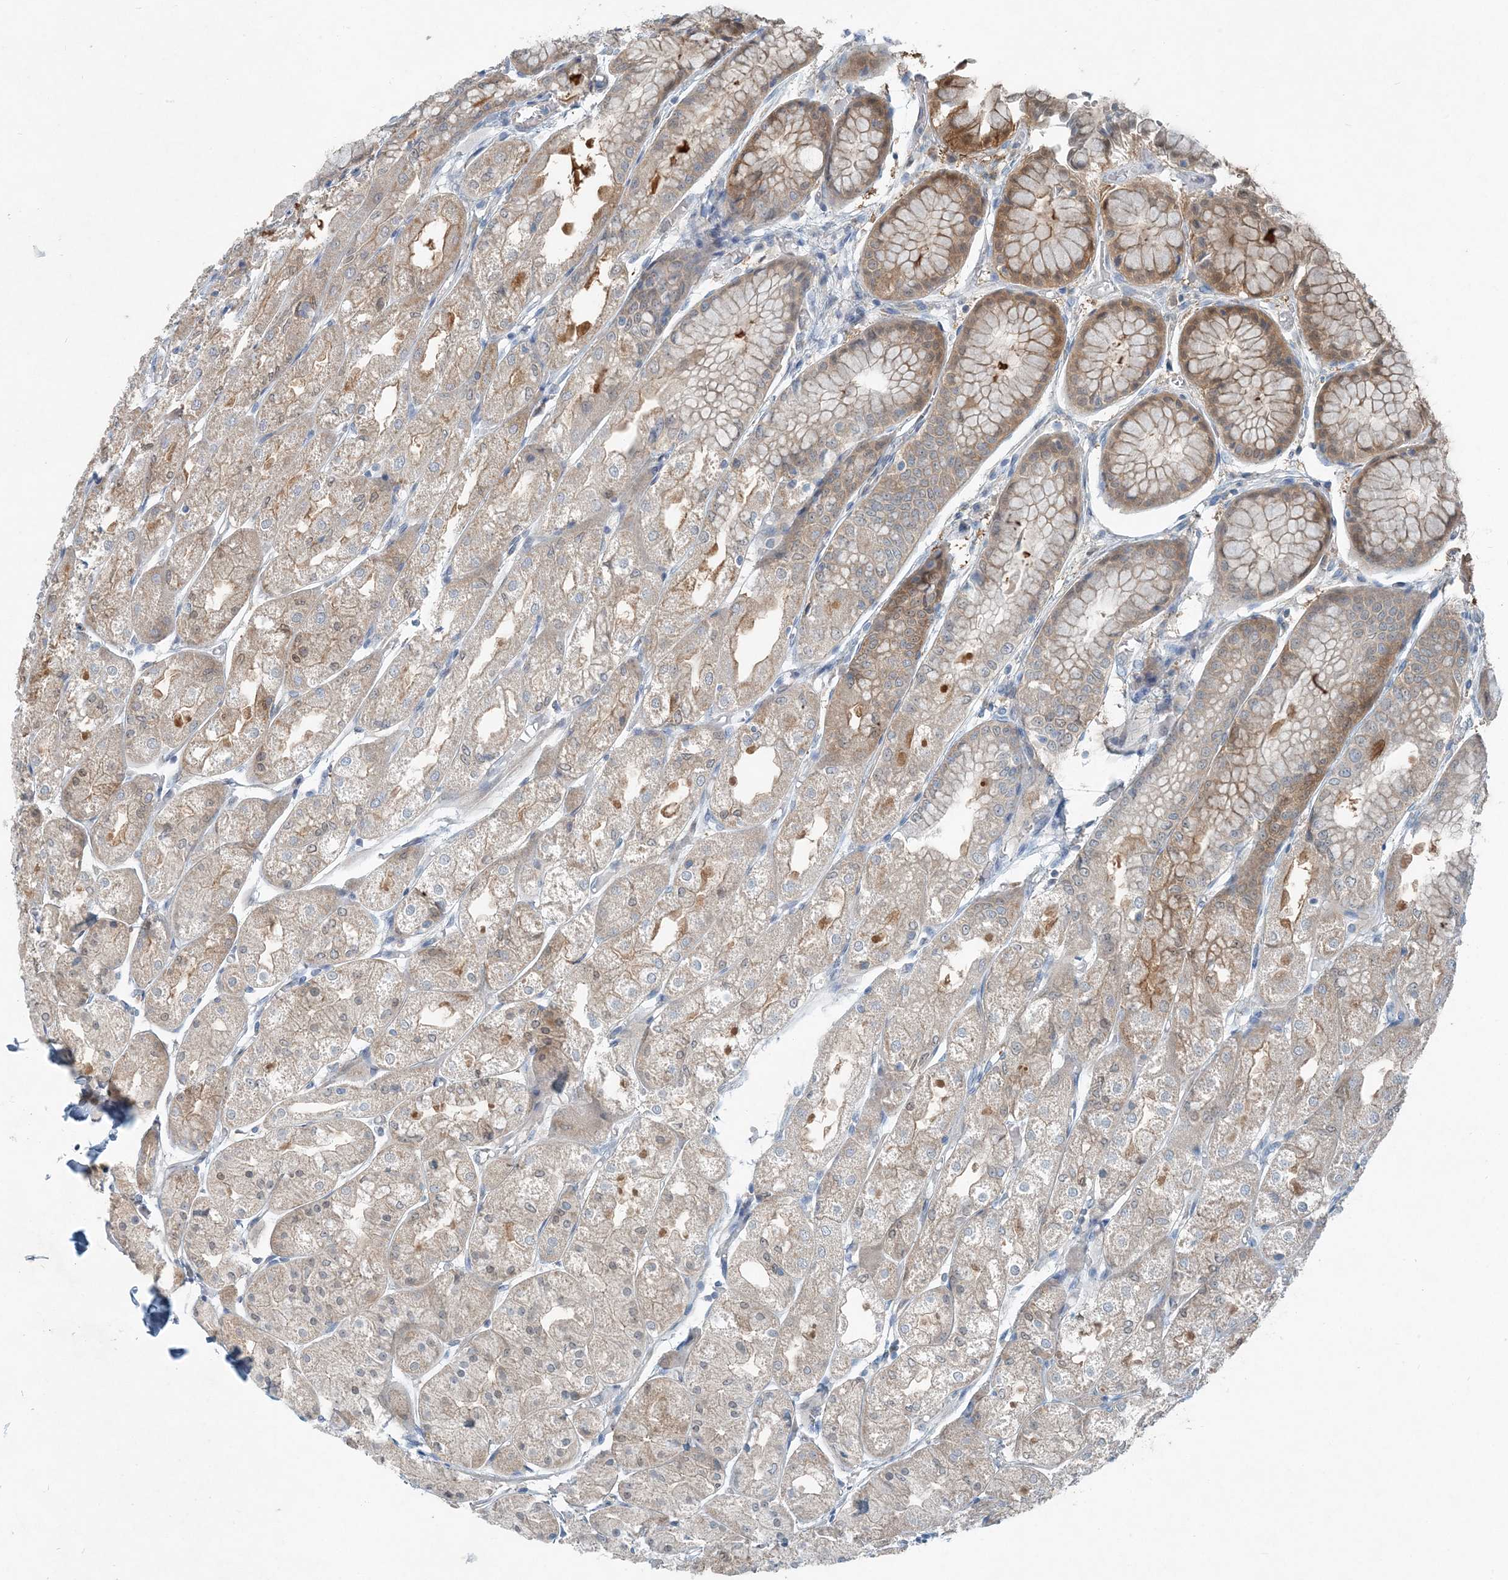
{"staining": {"intensity": "moderate", "quantity": "25%-75%", "location": "cytoplasmic/membranous"}, "tissue": "stomach", "cell_type": "Glandular cells", "image_type": "normal", "snomed": [{"axis": "morphology", "description": "Normal tissue, NOS"}, {"axis": "topography", "description": "Stomach, upper"}], "caption": "The image demonstrates immunohistochemical staining of benign stomach. There is moderate cytoplasmic/membranous staining is present in about 25%-75% of glandular cells. Nuclei are stained in blue.", "gene": "ARMH1", "patient": {"sex": "male", "age": 72}}